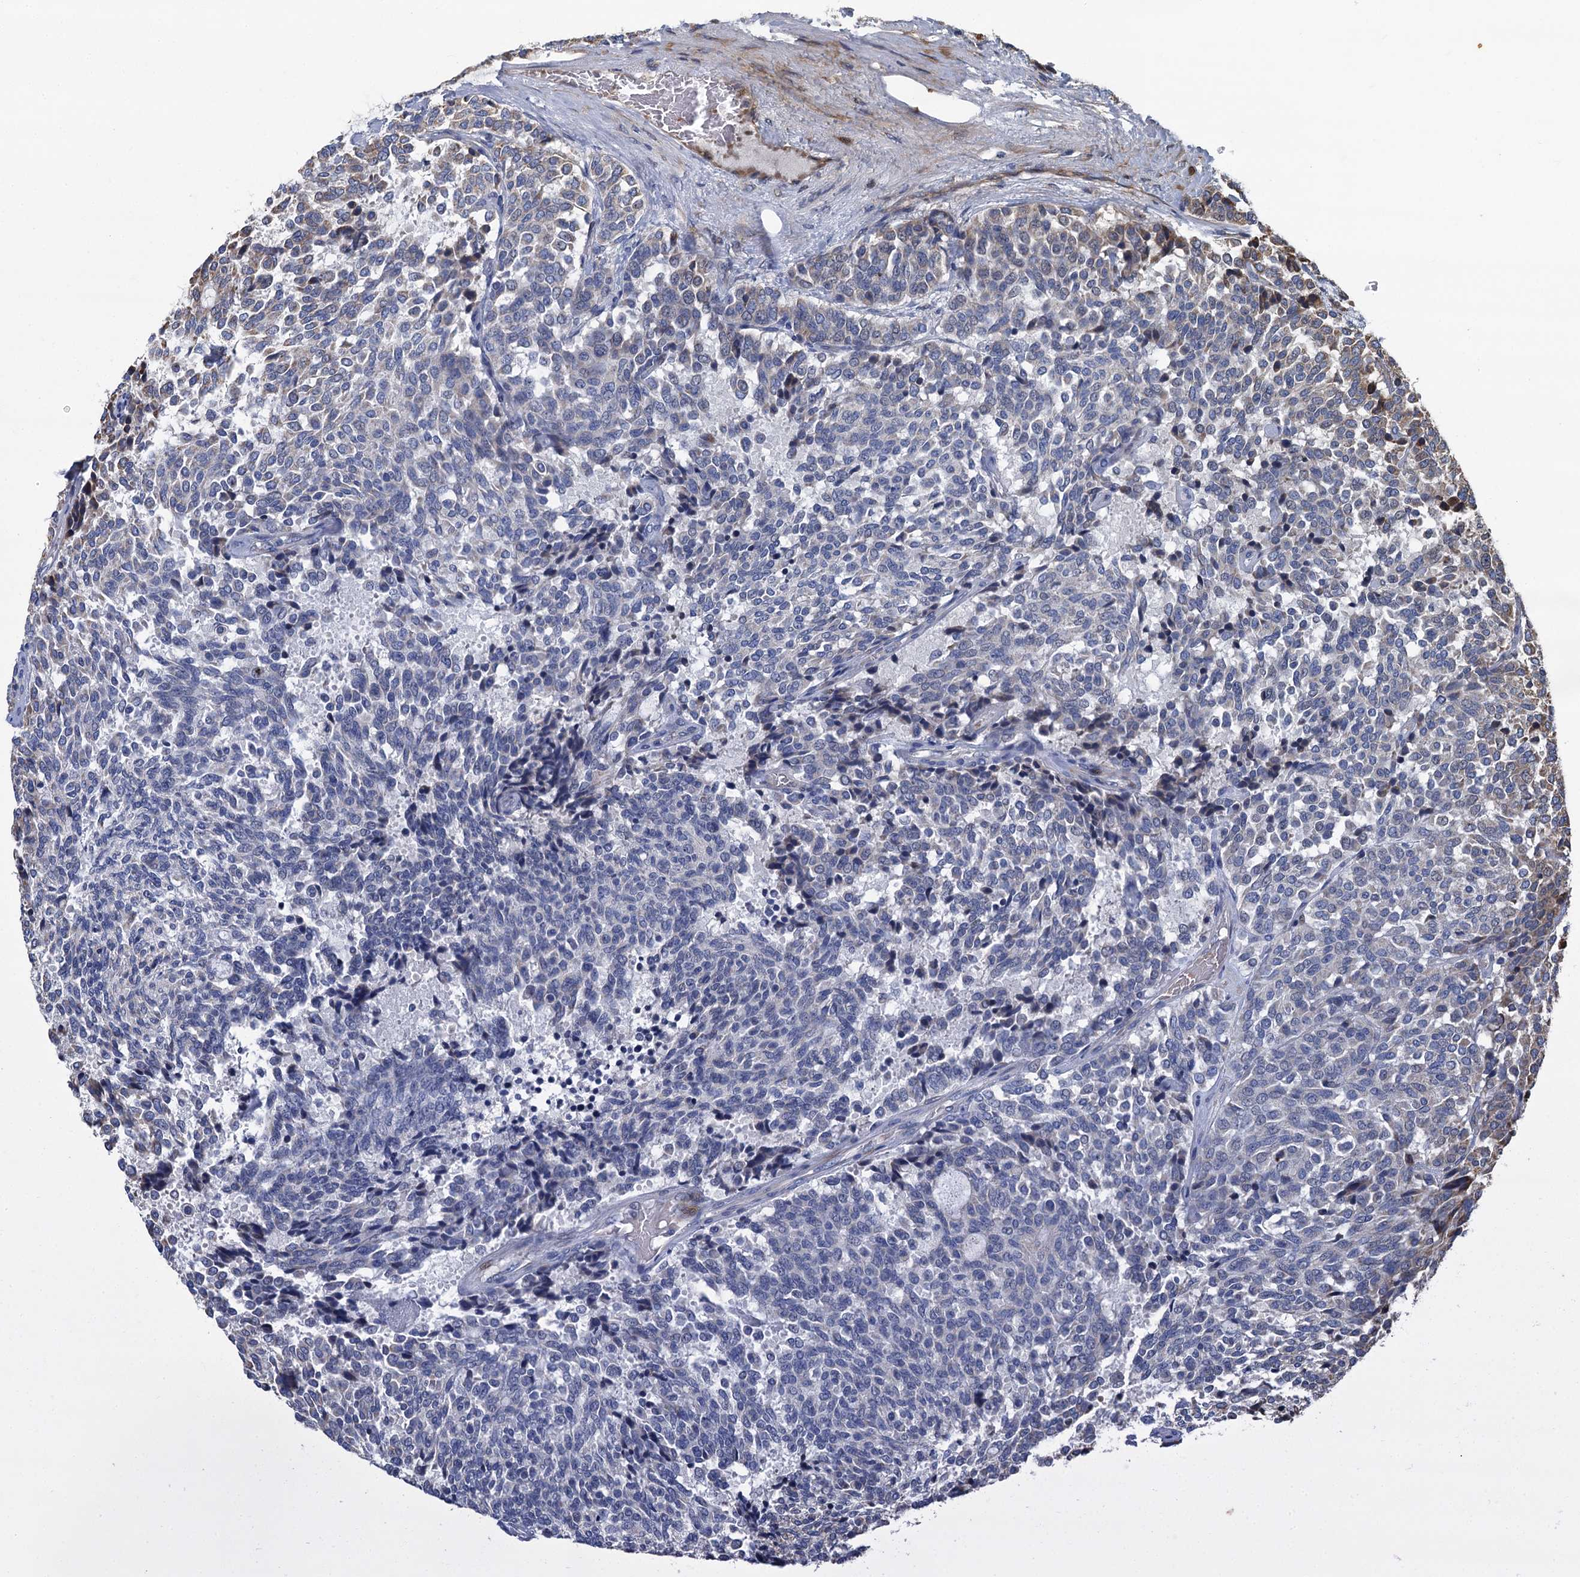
{"staining": {"intensity": "moderate", "quantity": "<25%", "location": "cytoplasmic/membranous"}, "tissue": "carcinoid", "cell_type": "Tumor cells", "image_type": "cancer", "snomed": [{"axis": "morphology", "description": "Carcinoid, malignant, NOS"}, {"axis": "topography", "description": "Pancreas"}], "caption": "Immunohistochemical staining of carcinoid exhibits low levels of moderate cytoplasmic/membranous protein positivity in about <25% of tumor cells.", "gene": "LINS1", "patient": {"sex": "female", "age": 54}}